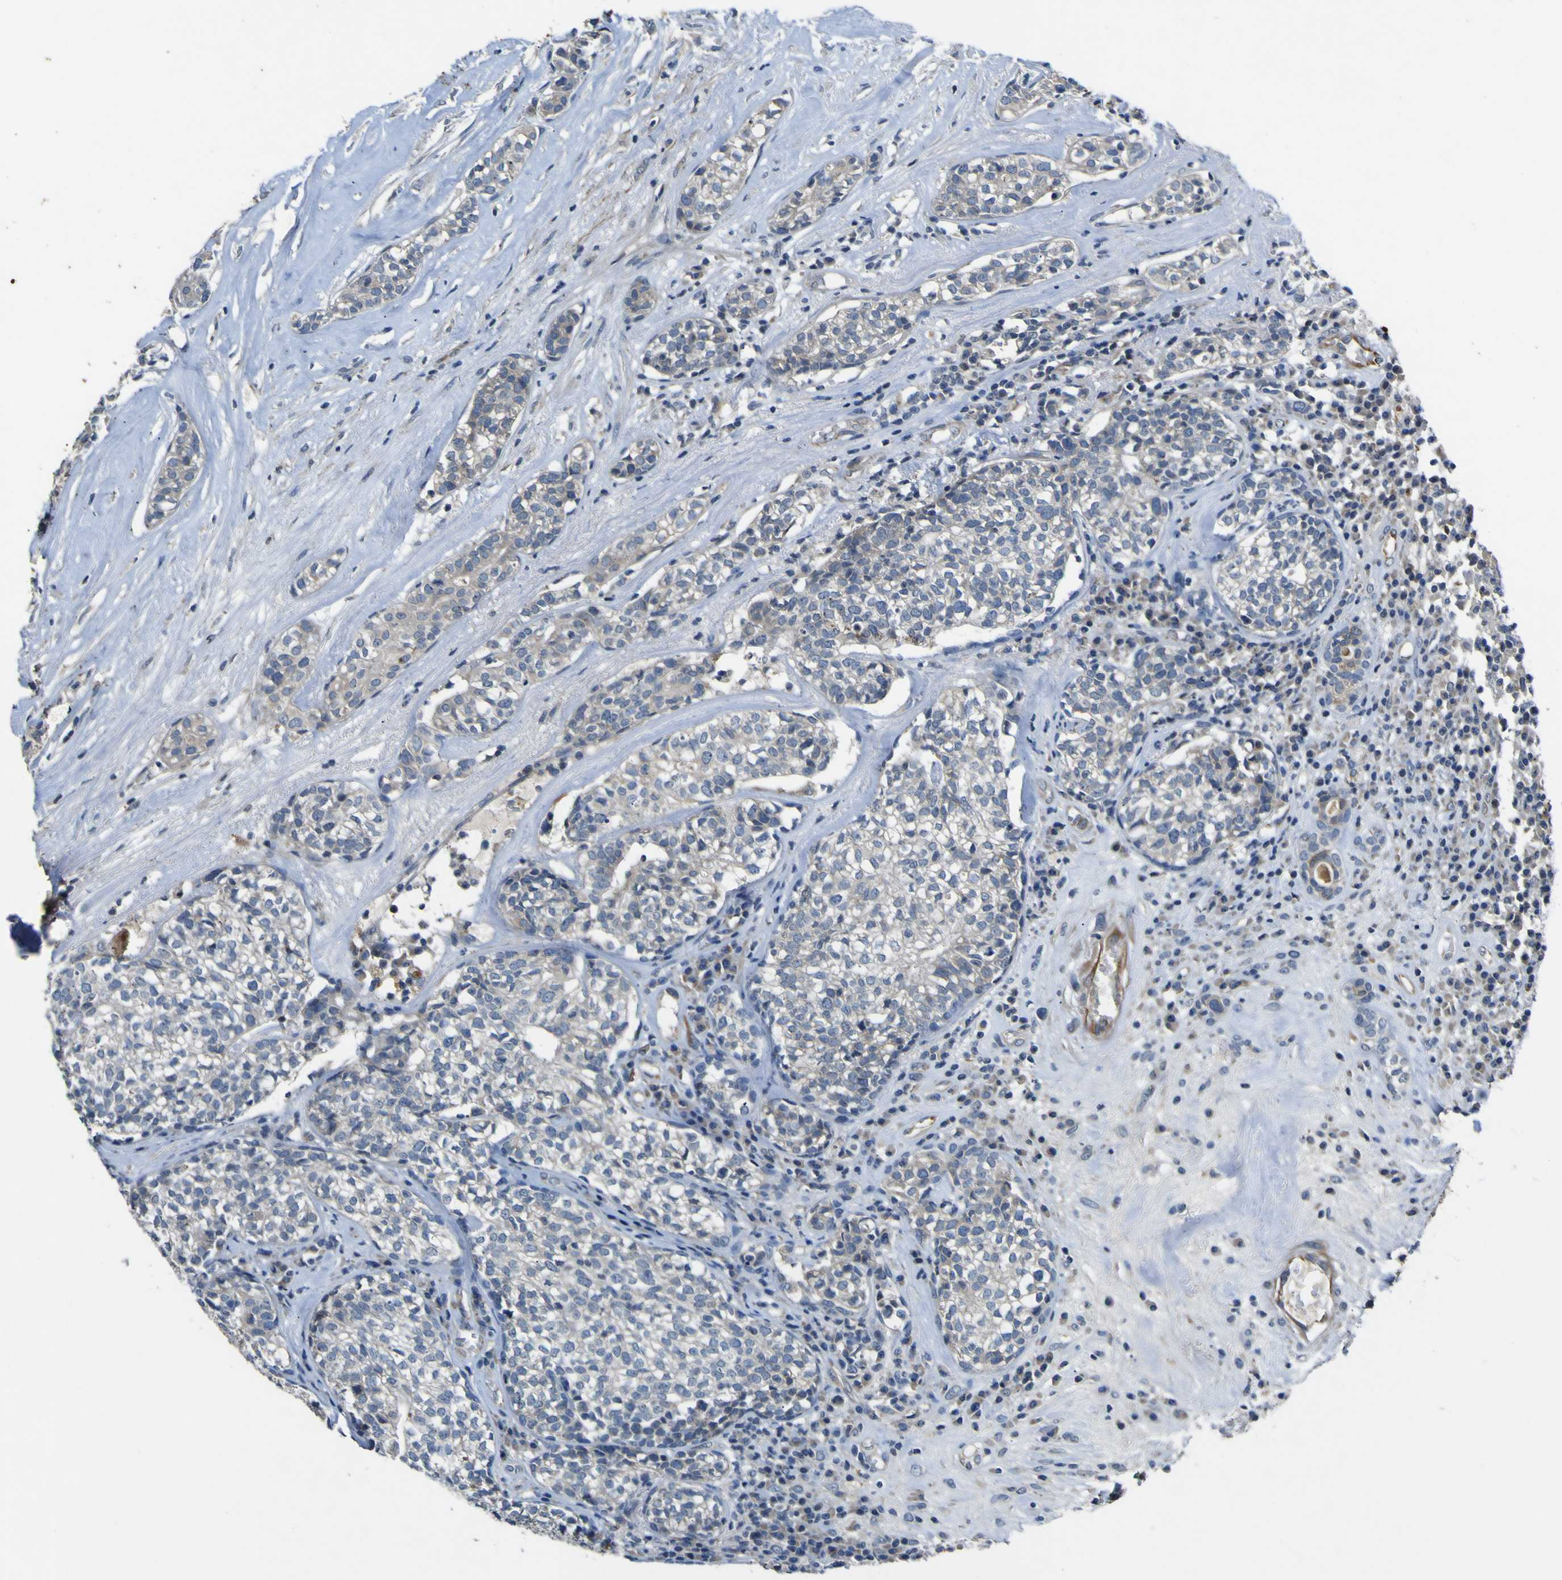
{"staining": {"intensity": "weak", "quantity": "<25%", "location": "cytoplasmic/membranous"}, "tissue": "head and neck cancer", "cell_type": "Tumor cells", "image_type": "cancer", "snomed": [{"axis": "morphology", "description": "Adenocarcinoma, NOS"}, {"axis": "topography", "description": "Salivary gland"}, {"axis": "topography", "description": "Head-Neck"}], "caption": "Tumor cells show no significant positivity in adenocarcinoma (head and neck).", "gene": "LDLR", "patient": {"sex": "female", "age": 65}}